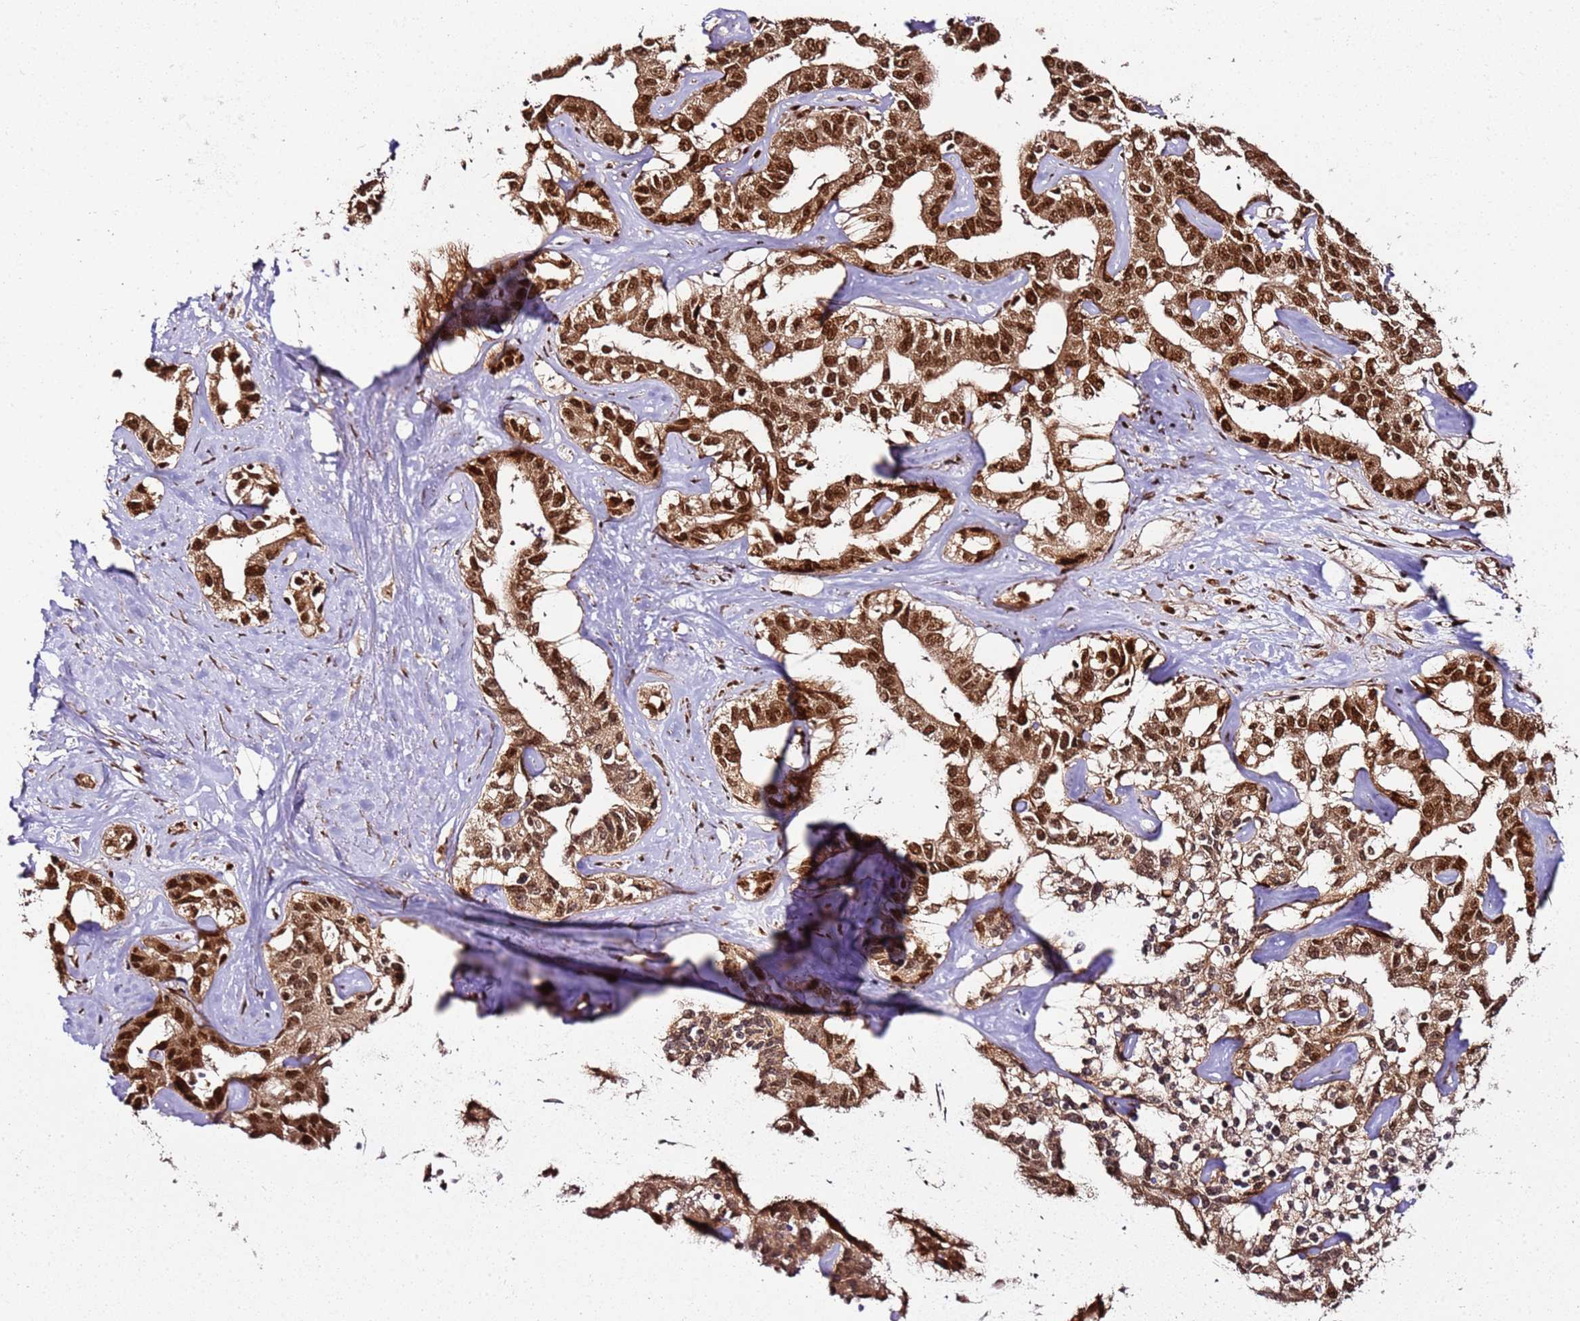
{"staining": {"intensity": "strong", "quantity": ">75%", "location": "cytoplasmic/membranous,nuclear"}, "tissue": "liver cancer", "cell_type": "Tumor cells", "image_type": "cancer", "snomed": [{"axis": "morphology", "description": "Cholangiocarcinoma"}, {"axis": "topography", "description": "Liver"}], "caption": "Liver cholangiocarcinoma stained with DAB immunohistochemistry shows high levels of strong cytoplasmic/membranous and nuclear positivity in approximately >75% of tumor cells.", "gene": "XRN2", "patient": {"sex": "male", "age": 59}}